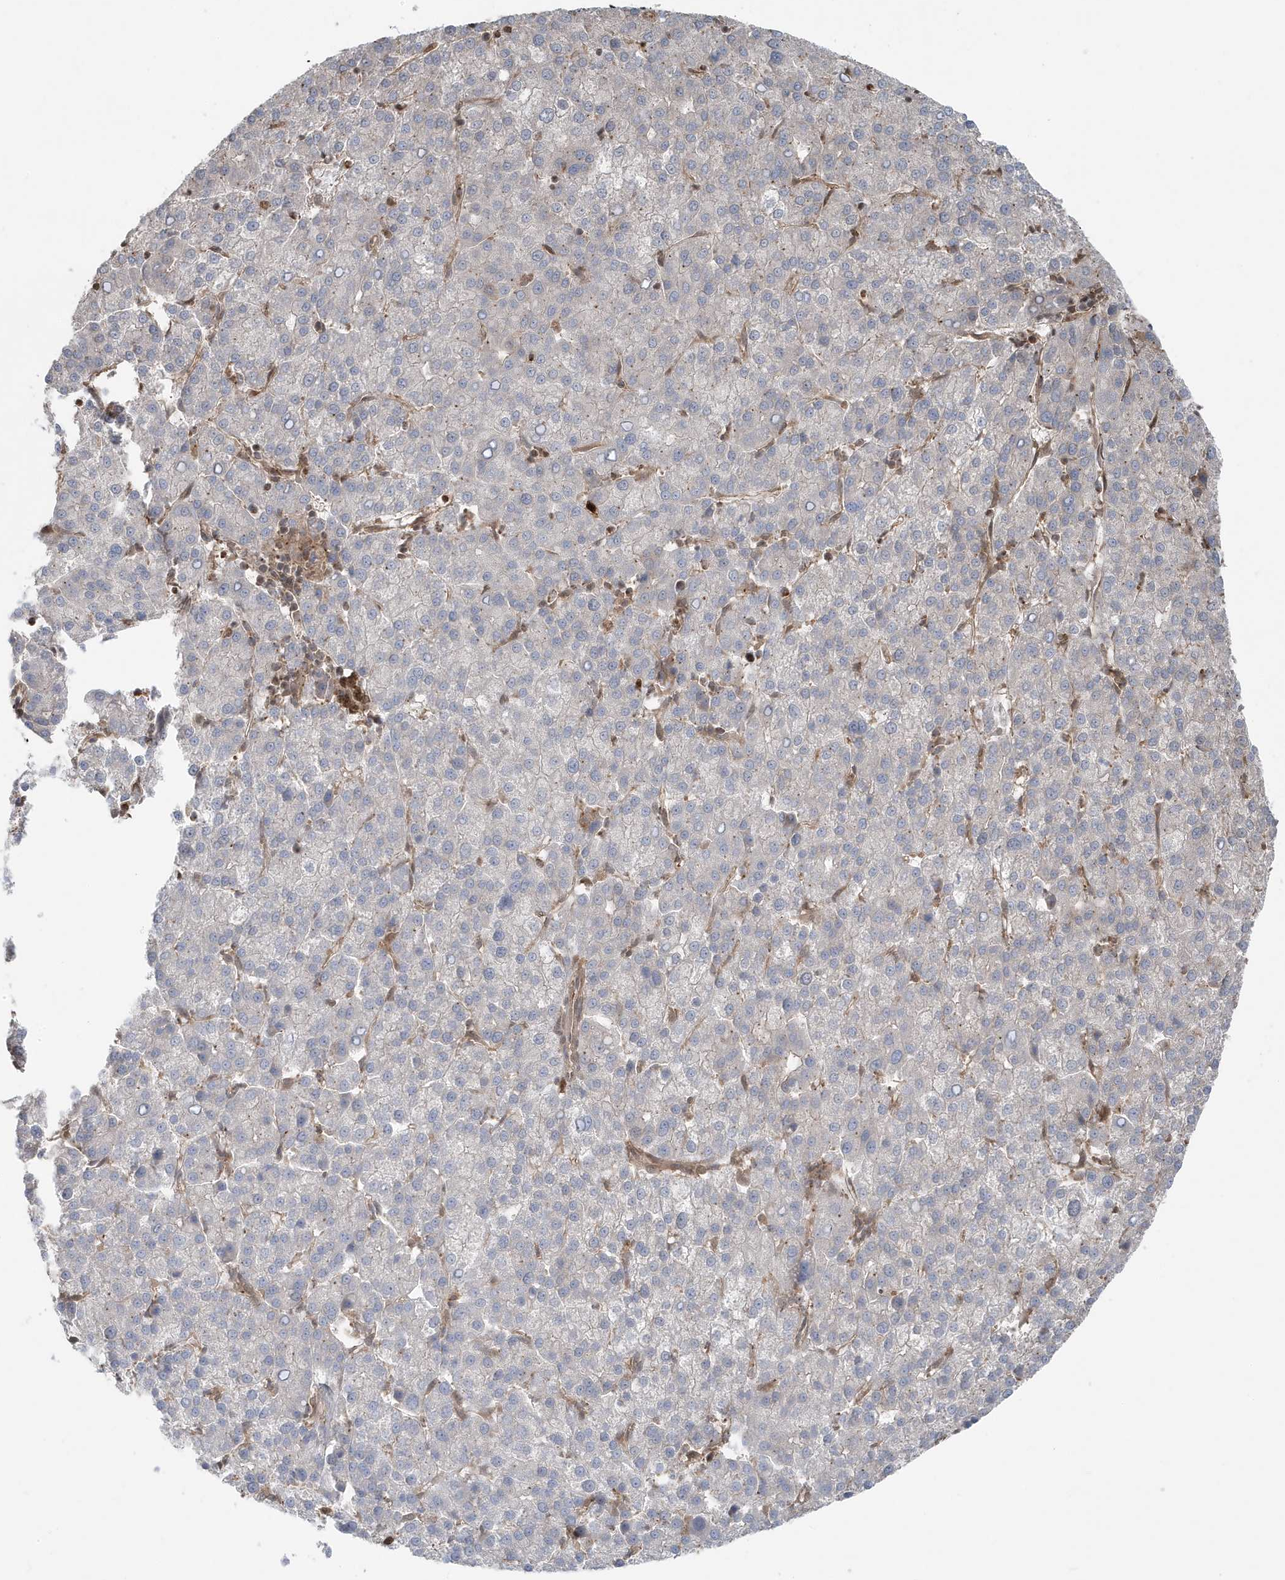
{"staining": {"intensity": "negative", "quantity": "none", "location": "none"}, "tissue": "liver cancer", "cell_type": "Tumor cells", "image_type": "cancer", "snomed": [{"axis": "morphology", "description": "Carcinoma, Hepatocellular, NOS"}, {"axis": "topography", "description": "Liver"}], "caption": "This is an immunohistochemistry photomicrograph of human liver hepatocellular carcinoma. There is no expression in tumor cells.", "gene": "MAPK1IP1L", "patient": {"sex": "female", "age": 58}}